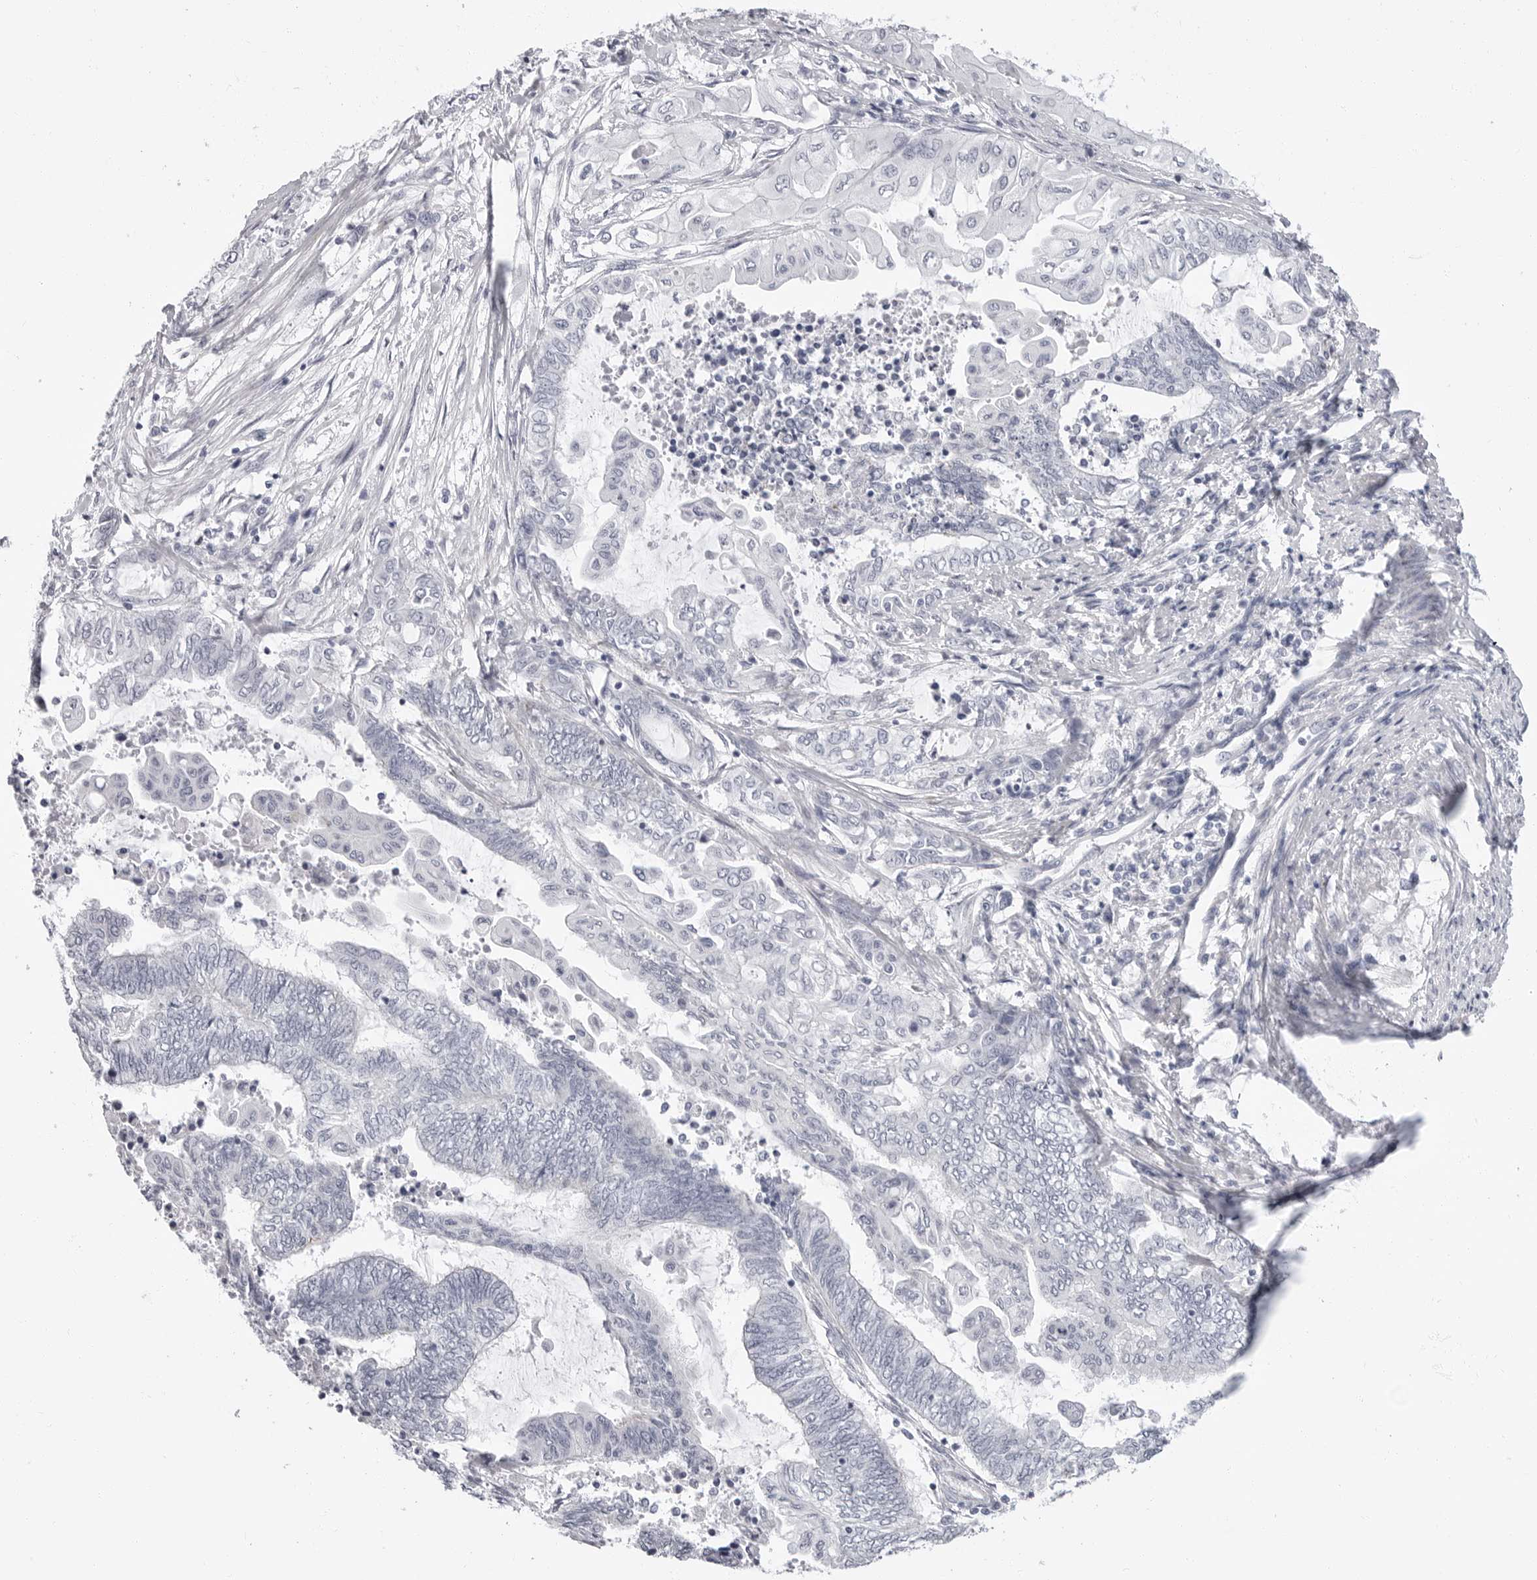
{"staining": {"intensity": "negative", "quantity": "none", "location": "none"}, "tissue": "endometrial cancer", "cell_type": "Tumor cells", "image_type": "cancer", "snomed": [{"axis": "morphology", "description": "Adenocarcinoma, NOS"}, {"axis": "topography", "description": "Uterus"}, {"axis": "topography", "description": "Endometrium"}], "caption": "Endometrial cancer stained for a protein using IHC shows no expression tumor cells.", "gene": "ERICH3", "patient": {"sex": "female", "age": 70}}